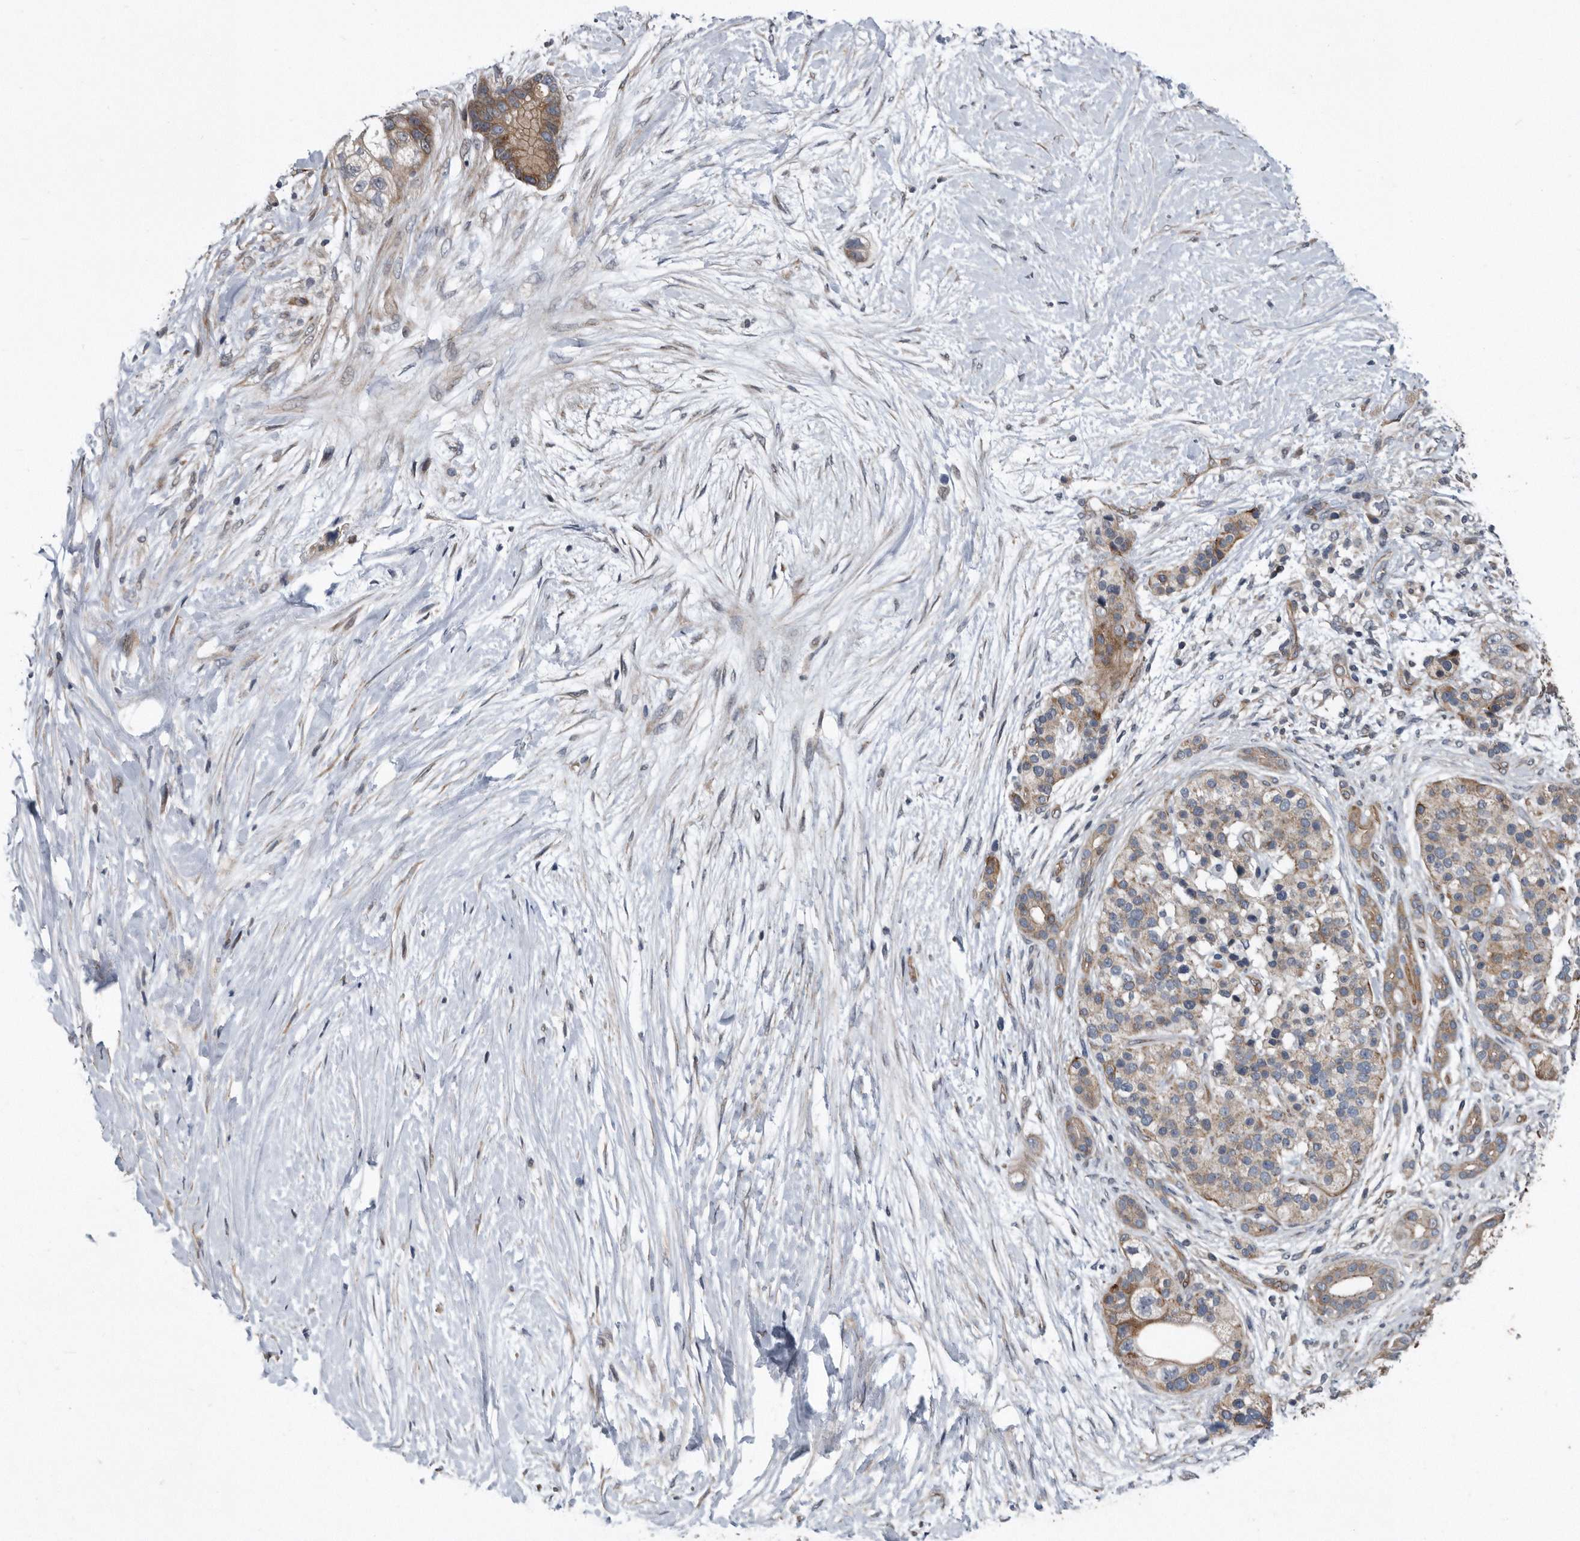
{"staining": {"intensity": "moderate", "quantity": ">75%", "location": "cytoplasmic/membranous"}, "tissue": "pancreatic cancer", "cell_type": "Tumor cells", "image_type": "cancer", "snomed": [{"axis": "morphology", "description": "Adenocarcinoma, NOS"}, {"axis": "topography", "description": "Pancreas"}], "caption": "Pancreatic adenocarcinoma was stained to show a protein in brown. There is medium levels of moderate cytoplasmic/membranous expression in approximately >75% of tumor cells.", "gene": "ARMCX1", "patient": {"sex": "male", "age": 53}}